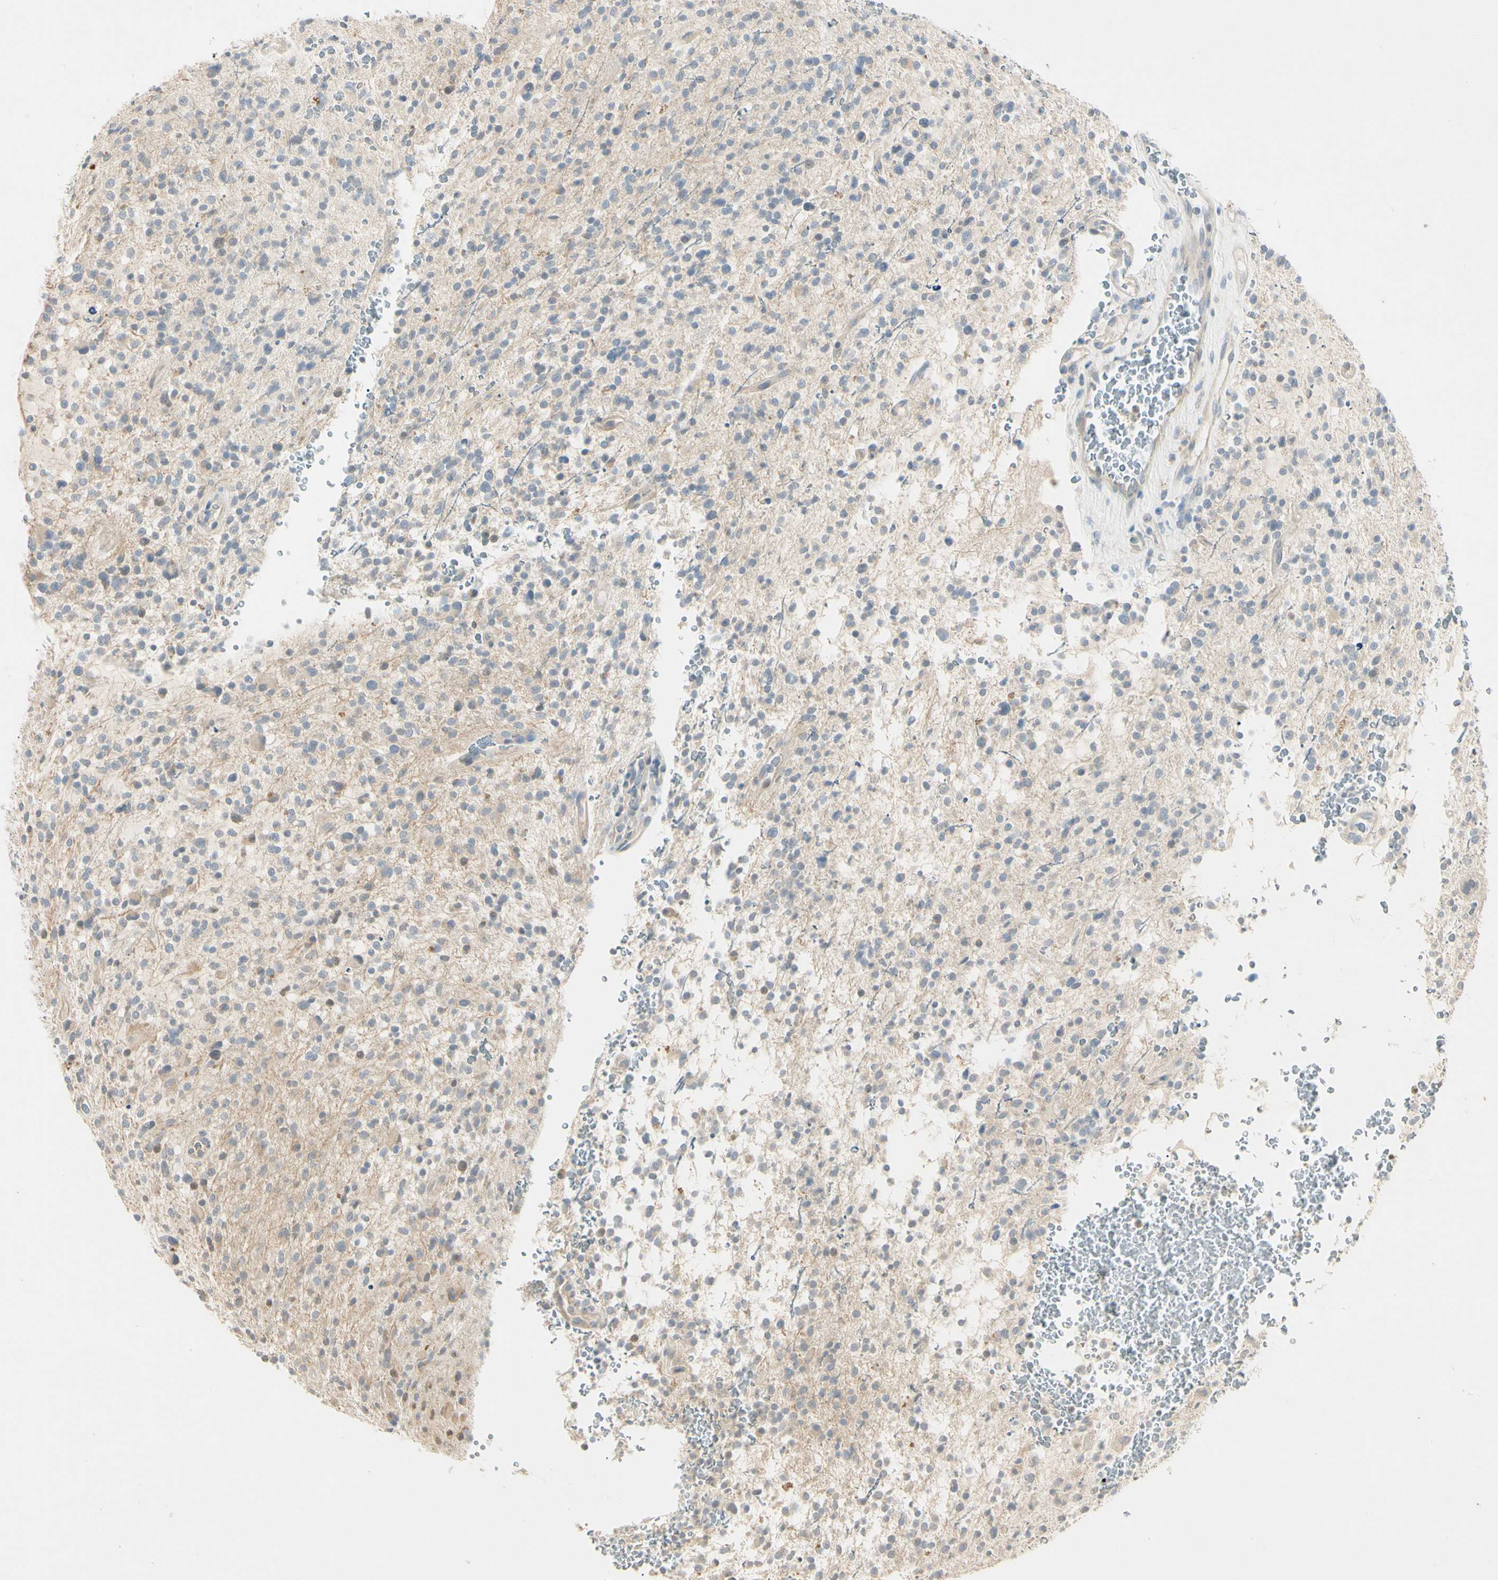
{"staining": {"intensity": "negative", "quantity": "none", "location": "none"}, "tissue": "glioma", "cell_type": "Tumor cells", "image_type": "cancer", "snomed": [{"axis": "morphology", "description": "Glioma, malignant, High grade"}, {"axis": "topography", "description": "Brain"}], "caption": "DAB (3,3'-diaminobenzidine) immunohistochemical staining of human glioma displays no significant staining in tumor cells.", "gene": "PRSS21", "patient": {"sex": "male", "age": 48}}